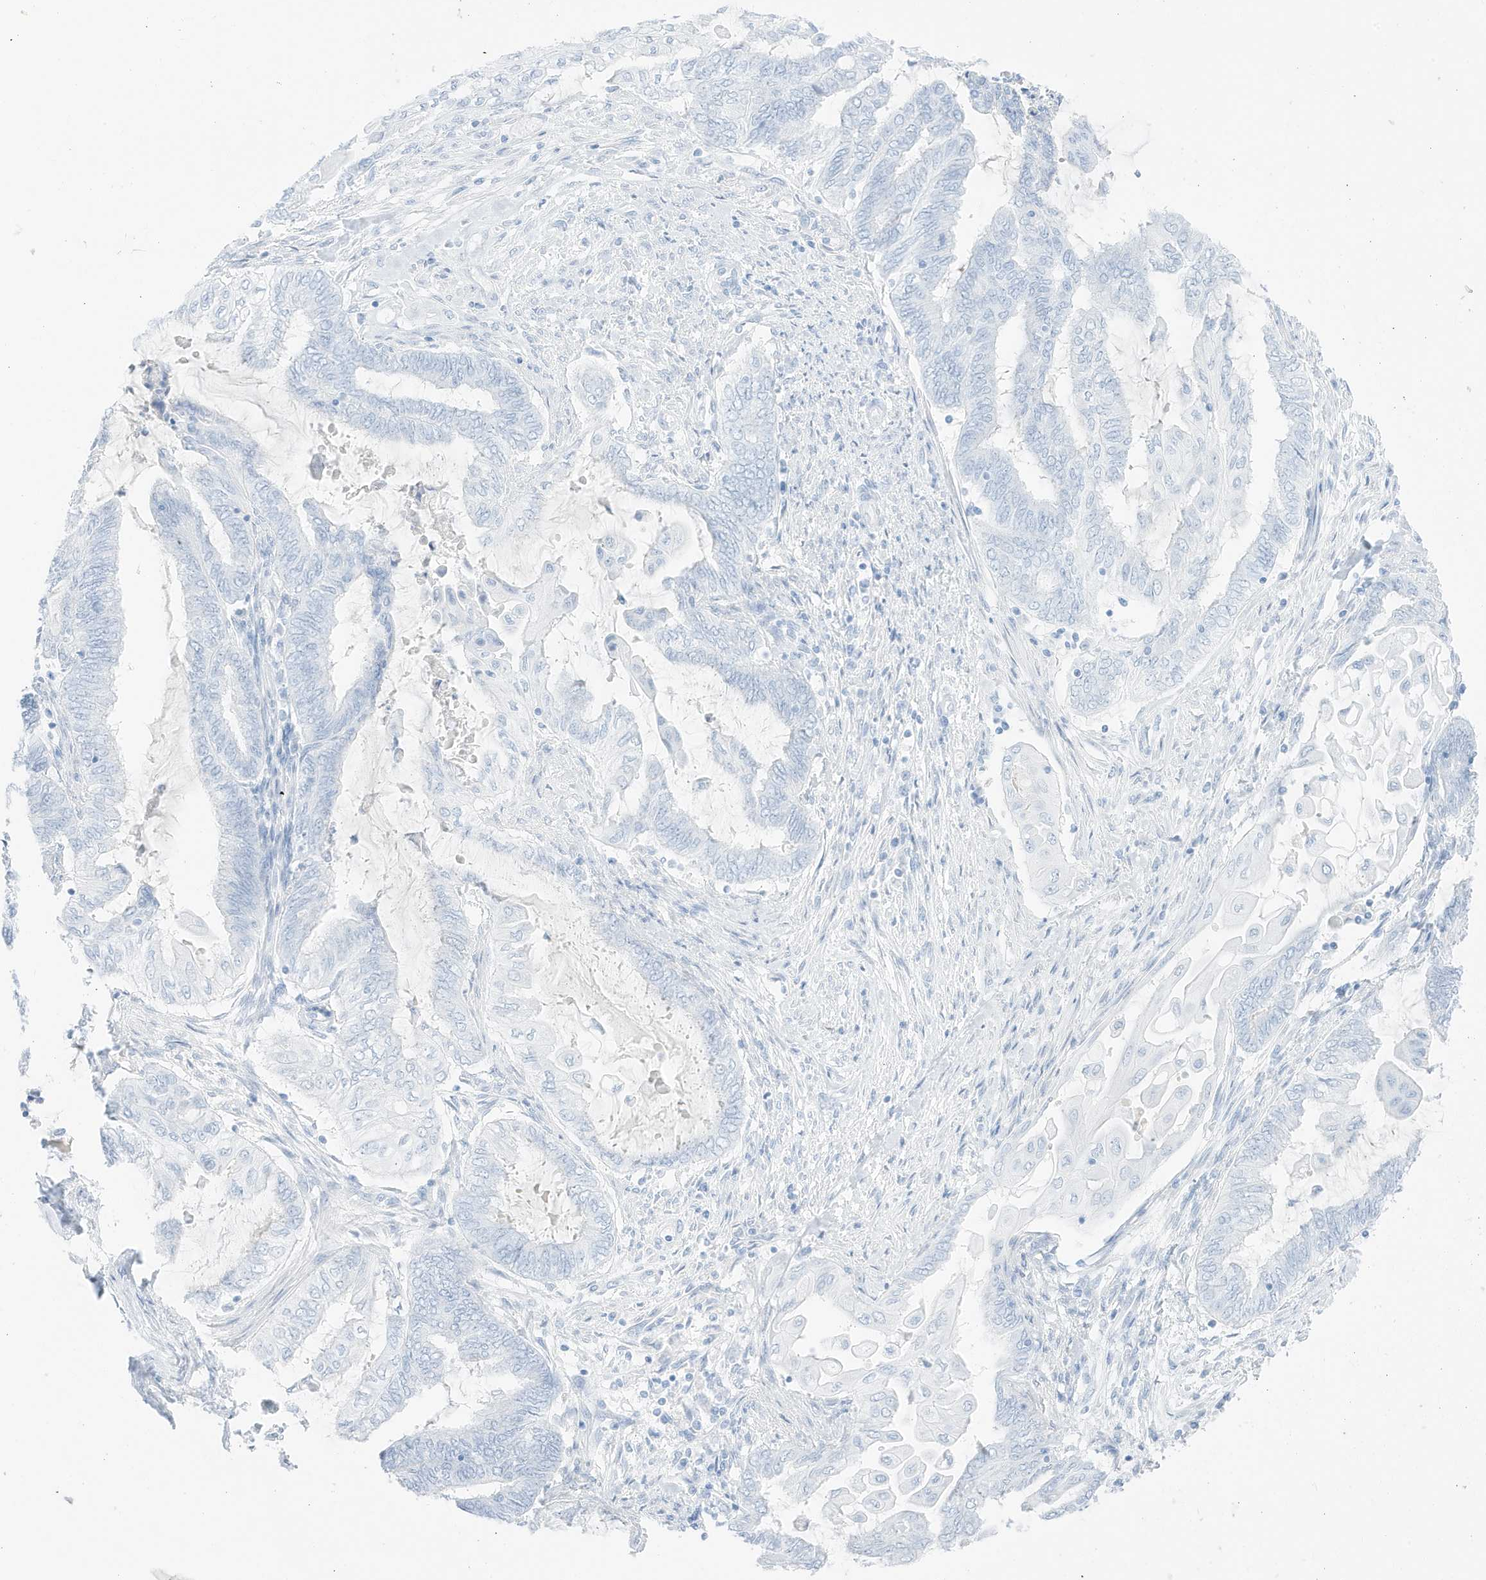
{"staining": {"intensity": "negative", "quantity": "none", "location": "none"}, "tissue": "endometrial cancer", "cell_type": "Tumor cells", "image_type": "cancer", "snomed": [{"axis": "morphology", "description": "Adenocarcinoma, NOS"}, {"axis": "topography", "description": "Uterus"}, {"axis": "topography", "description": "Endometrium"}], "caption": "Protein analysis of adenocarcinoma (endometrial) displays no significant expression in tumor cells.", "gene": "SLC22A13", "patient": {"sex": "female", "age": 70}}